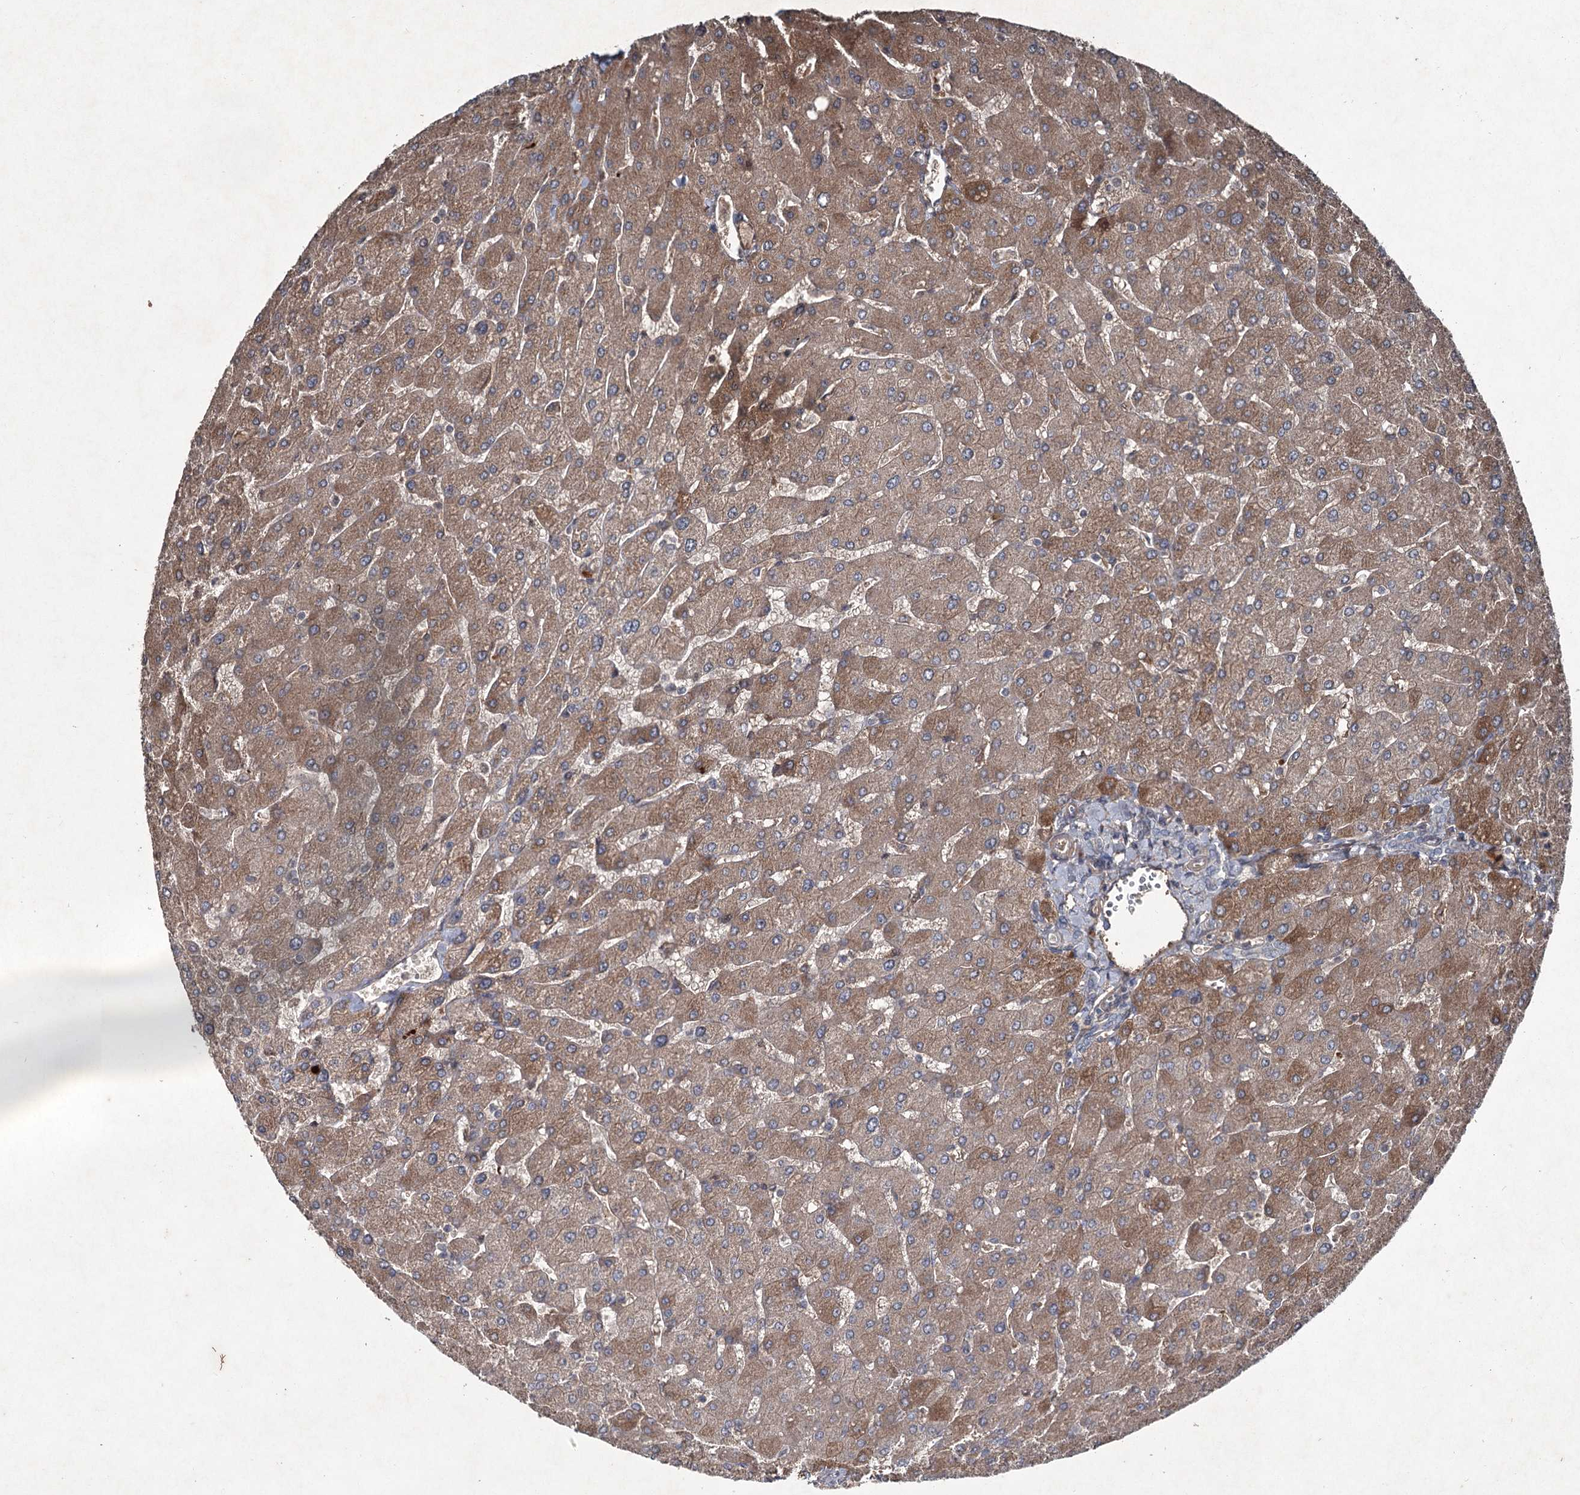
{"staining": {"intensity": "negative", "quantity": "none", "location": "none"}, "tissue": "liver", "cell_type": "Cholangiocytes", "image_type": "normal", "snomed": [{"axis": "morphology", "description": "Normal tissue, NOS"}, {"axis": "topography", "description": "Liver"}], "caption": "A photomicrograph of liver stained for a protein demonstrates no brown staining in cholangiocytes. (Stains: DAB (3,3'-diaminobenzidine) immunohistochemistry with hematoxylin counter stain, Microscopy: brightfield microscopy at high magnification).", "gene": "PGLYRP2", "patient": {"sex": "male", "age": 55}}